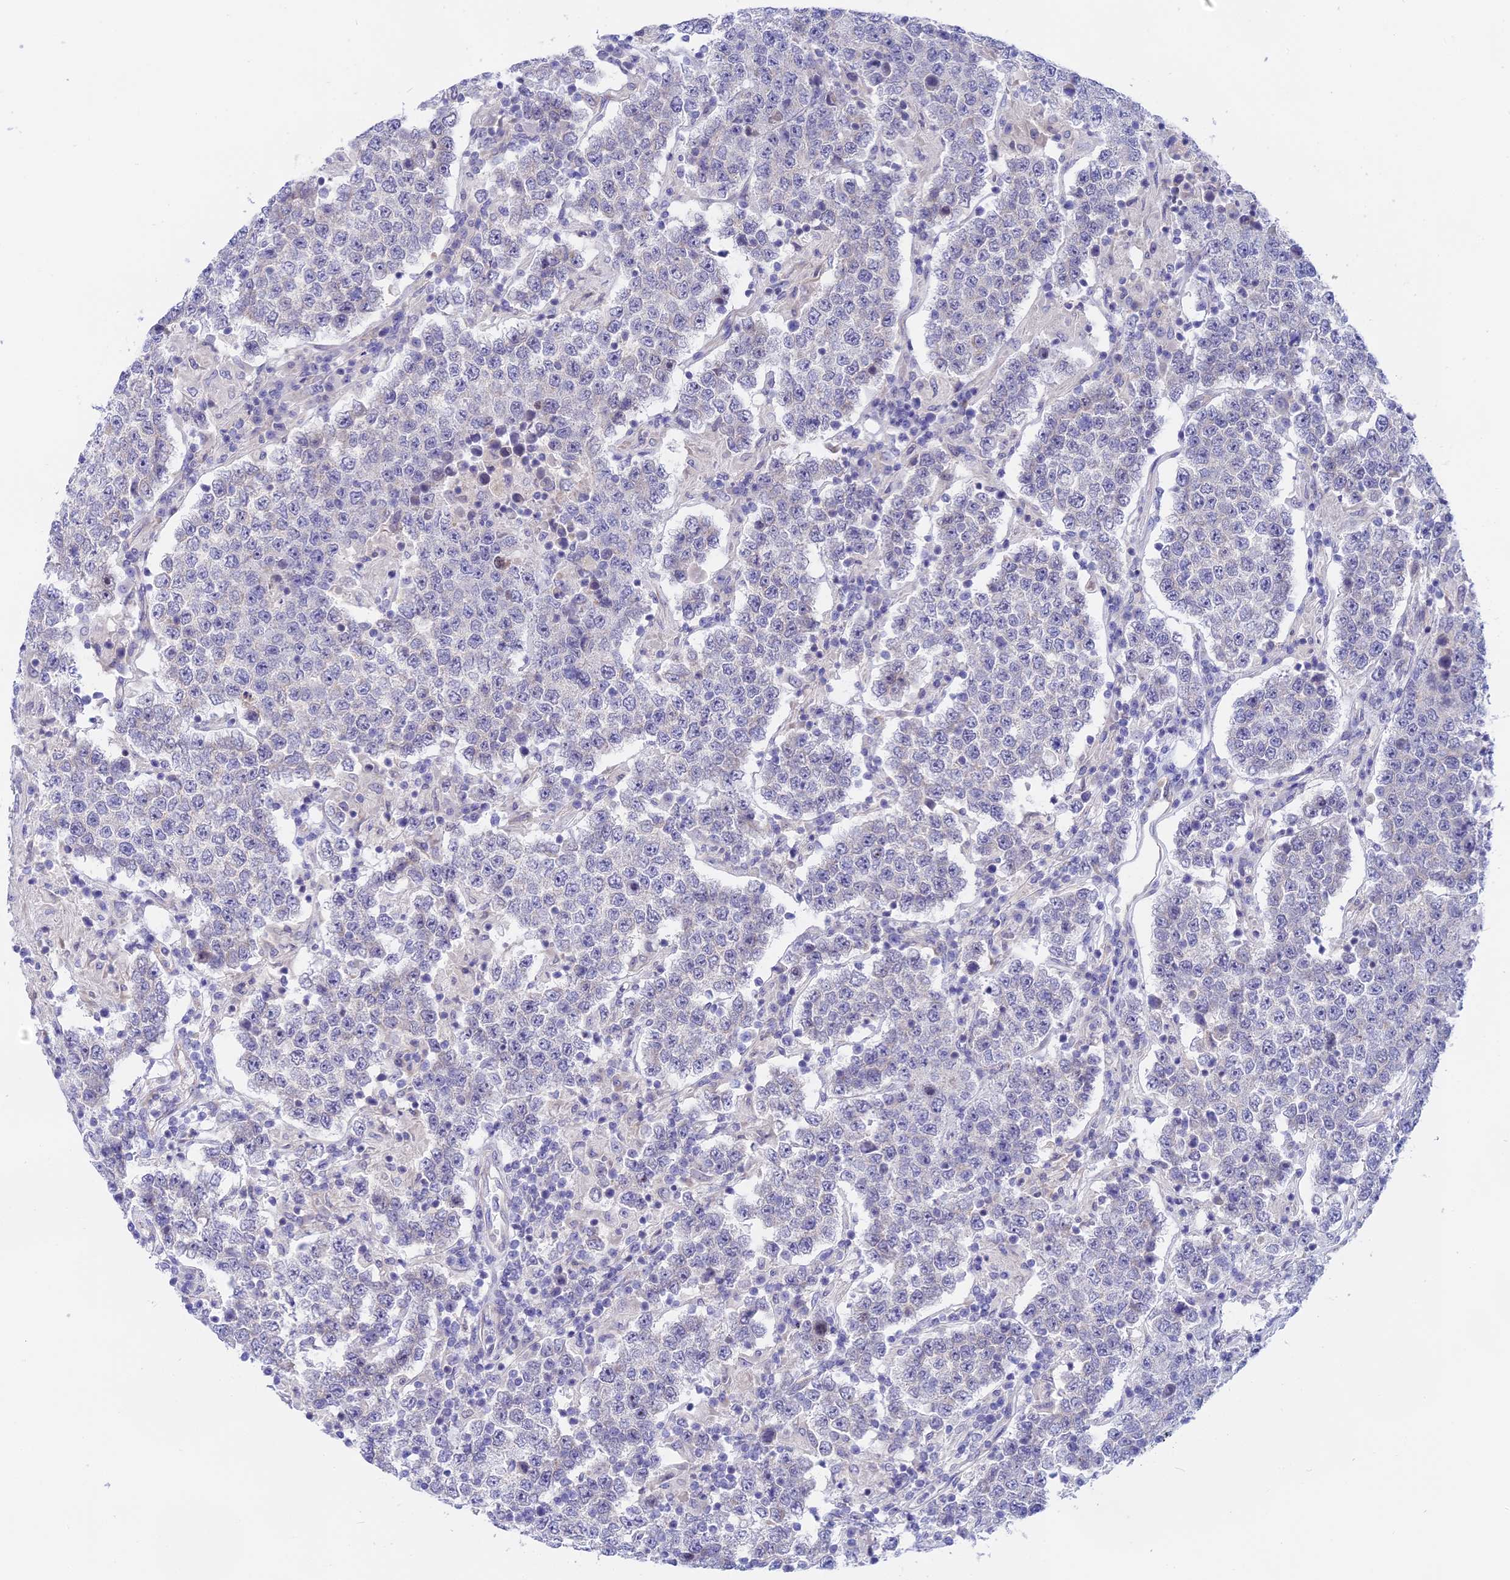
{"staining": {"intensity": "negative", "quantity": "none", "location": "none"}, "tissue": "testis cancer", "cell_type": "Tumor cells", "image_type": "cancer", "snomed": [{"axis": "morphology", "description": "Normal tissue, NOS"}, {"axis": "morphology", "description": "Urothelial carcinoma, High grade"}, {"axis": "morphology", "description": "Seminoma, NOS"}, {"axis": "morphology", "description": "Carcinoma, Embryonal, NOS"}, {"axis": "topography", "description": "Urinary bladder"}, {"axis": "topography", "description": "Testis"}], "caption": "Immunohistochemistry of testis cancer (seminoma) shows no positivity in tumor cells.", "gene": "GLB1L", "patient": {"sex": "male", "age": 41}}